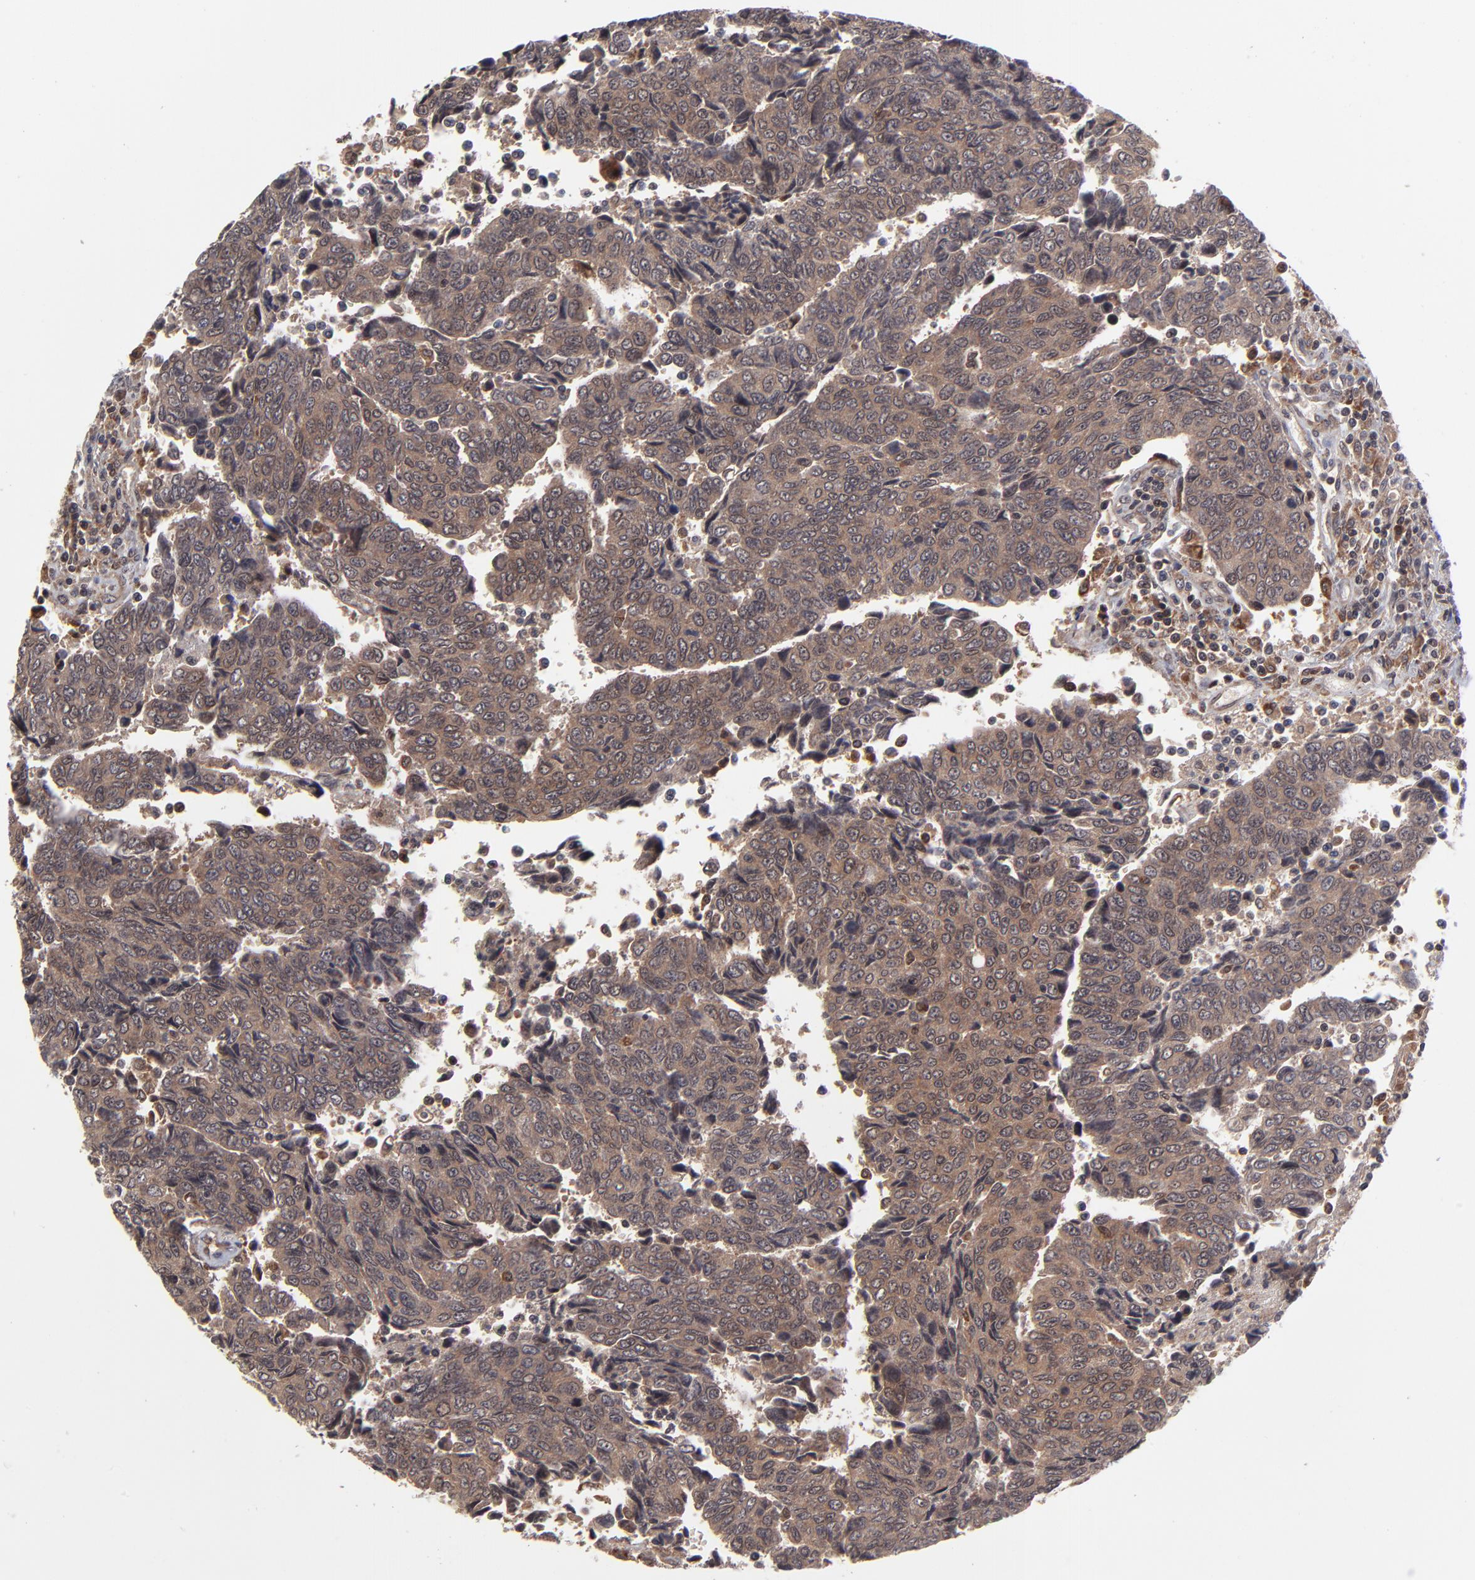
{"staining": {"intensity": "moderate", "quantity": ">75%", "location": "cytoplasmic/membranous"}, "tissue": "urothelial cancer", "cell_type": "Tumor cells", "image_type": "cancer", "snomed": [{"axis": "morphology", "description": "Urothelial carcinoma, High grade"}, {"axis": "topography", "description": "Urinary bladder"}], "caption": "This is a photomicrograph of immunohistochemistry (IHC) staining of urothelial cancer, which shows moderate staining in the cytoplasmic/membranous of tumor cells.", "gene": "UBE2L6", "patient": {"sex": "male", "age": 86}}